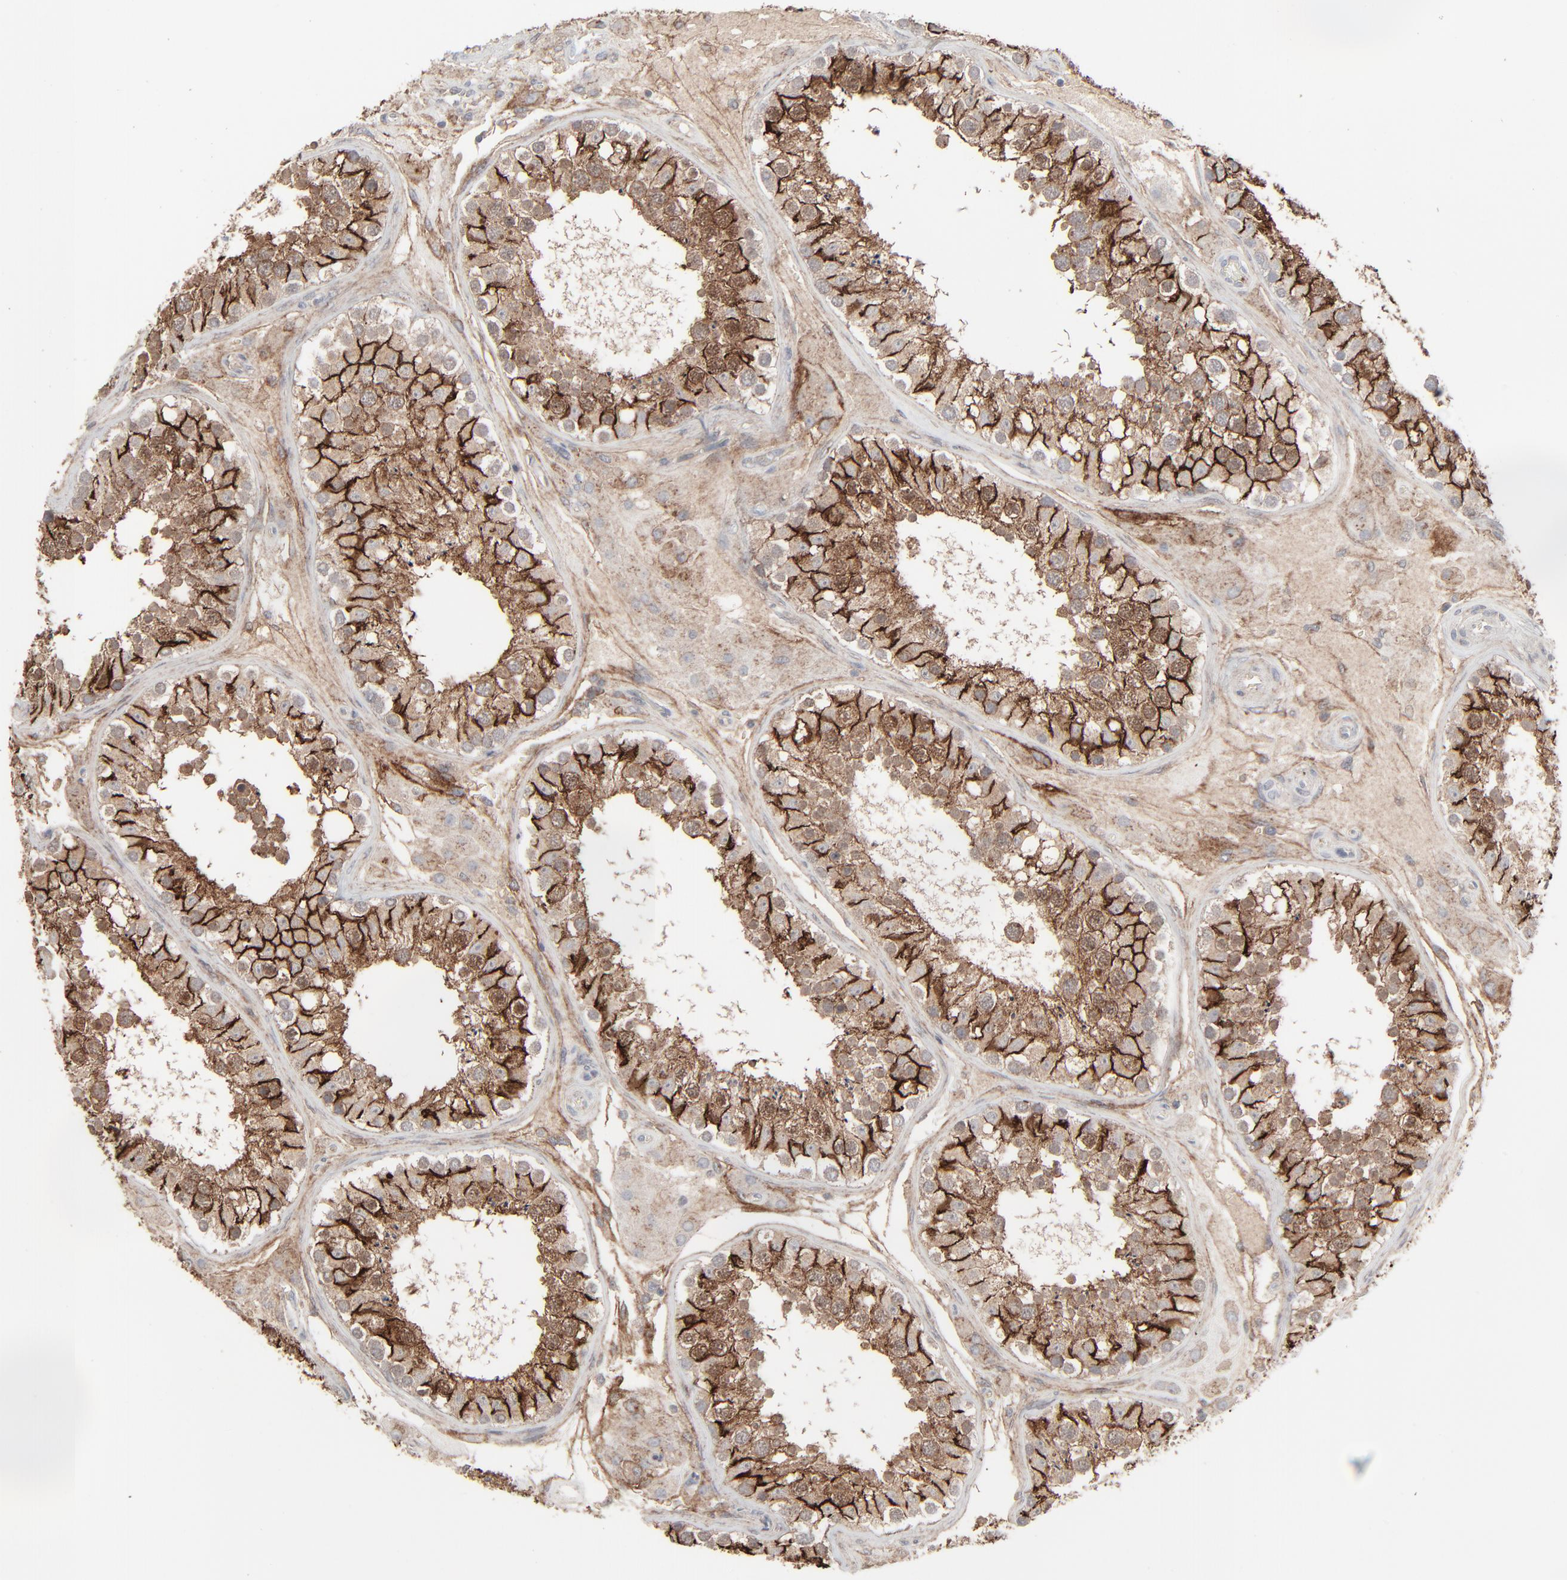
{"staining": {"intensity": "strong", "quantity": ">75%", "location": "cytoplasmic/membranous"}, "tissue": "testis", "cell_type": "Cells in seminiferous ducts", "image_type": "normal", "snomed": [{"axis": "morphology", "description": "Normal tissue, NOS"}, {"axis": "topography", "description": "Testis"}], "caption": "Protein analysis of unremarkable testis reveals strong cytoplasmic/membranous staining in approximately >75% of cells in seminiferous ducts.", "gene": "JAM3", "patient": {"sex": "male", "age": 26}}